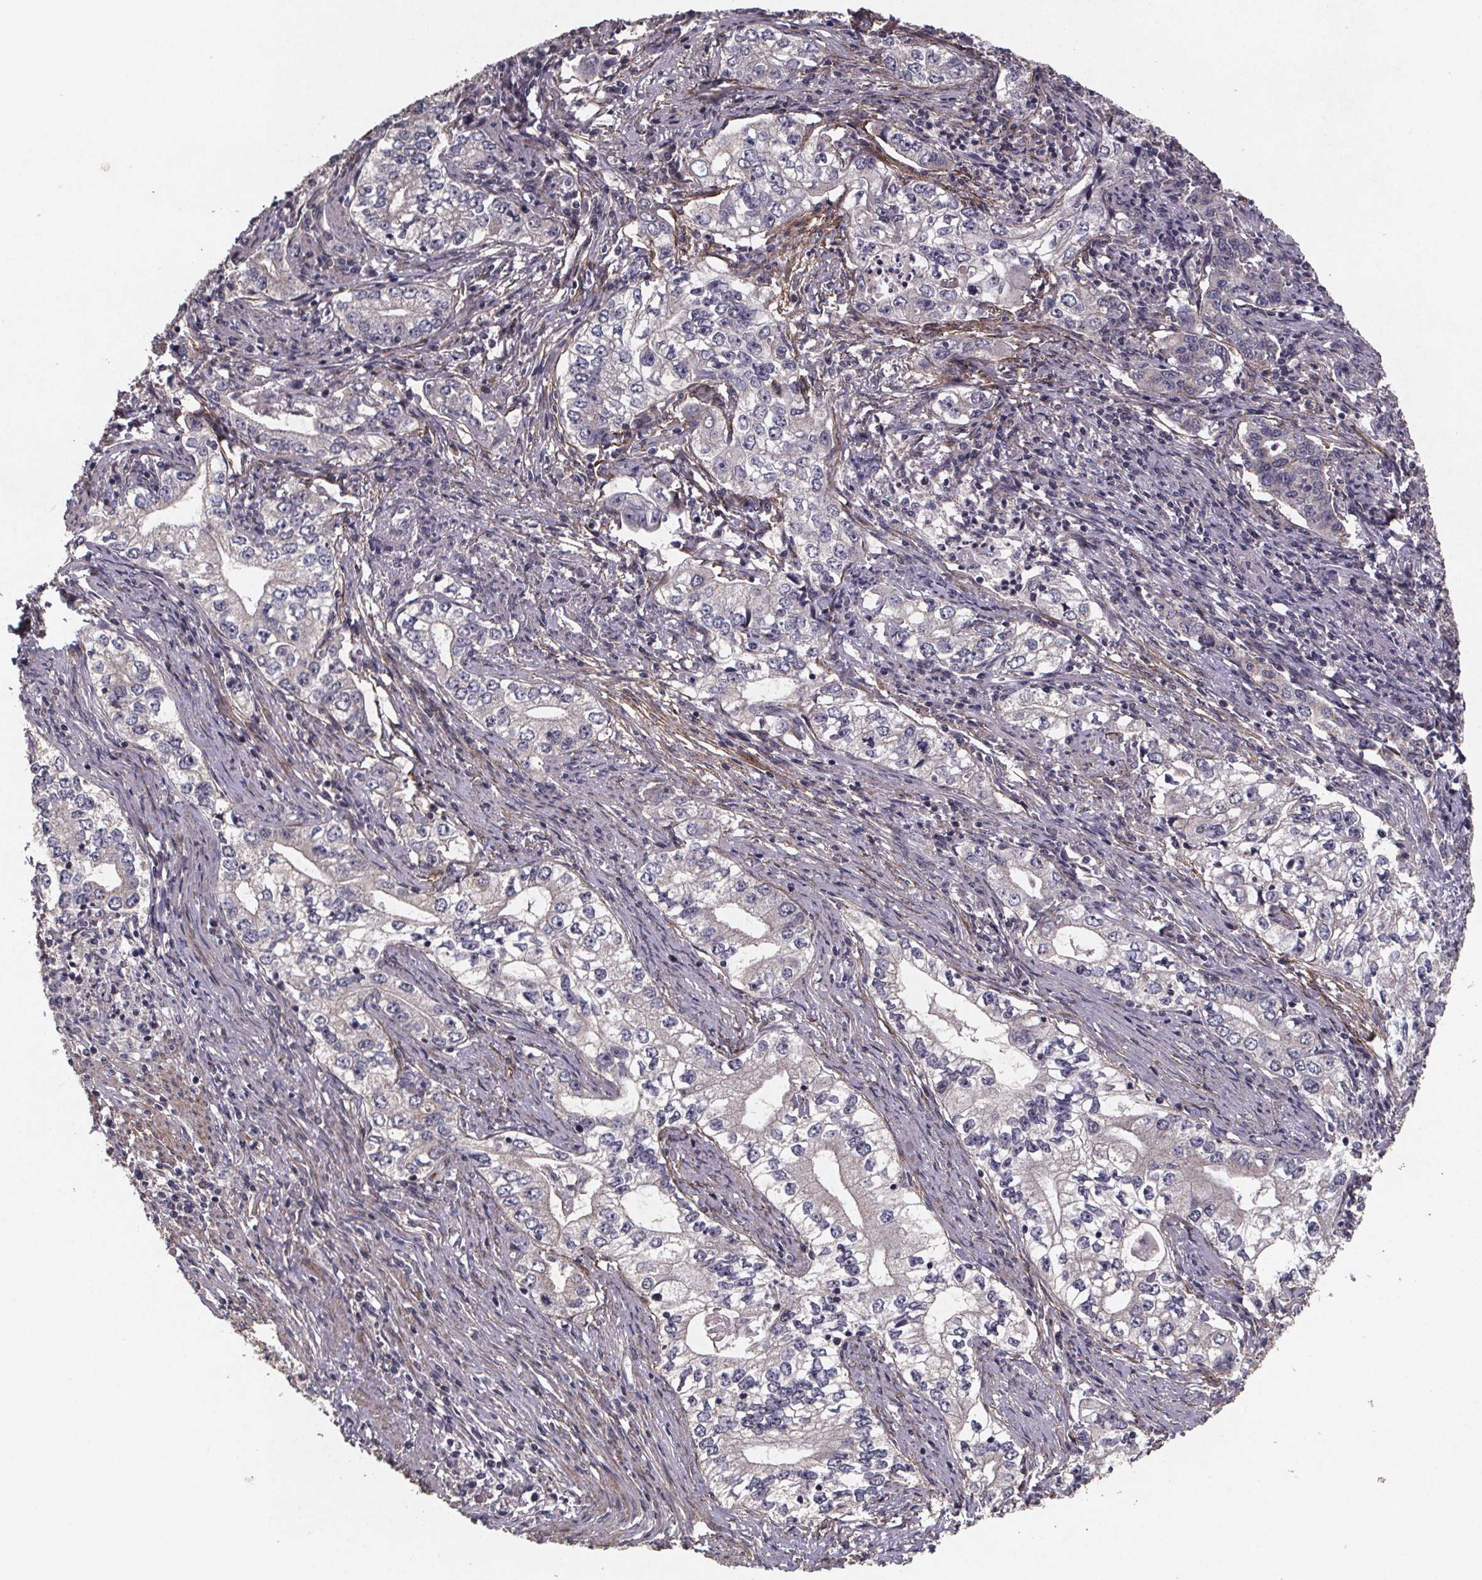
{"staining": {"intensity": "negative", "quantity": "none", "location": "none"}, "tissue": "stomach cancer", "cell_type": "Tumor cells", "image_type": "cancer", "snomed": [{"axis": "morphology", "description": "Adenocarcinoma, NOS"}, {"axis": "topography", "description": "Stomach, lower"}], "caption": "Immunohistochemistry (IHC) histopathology image of human stomach cancer (adenocarcinoma) stained for a protein (brown), which shows no positivity in tumor cells.", "gene": "PALLD", "patient": {"sex": "female", "age": 72}}